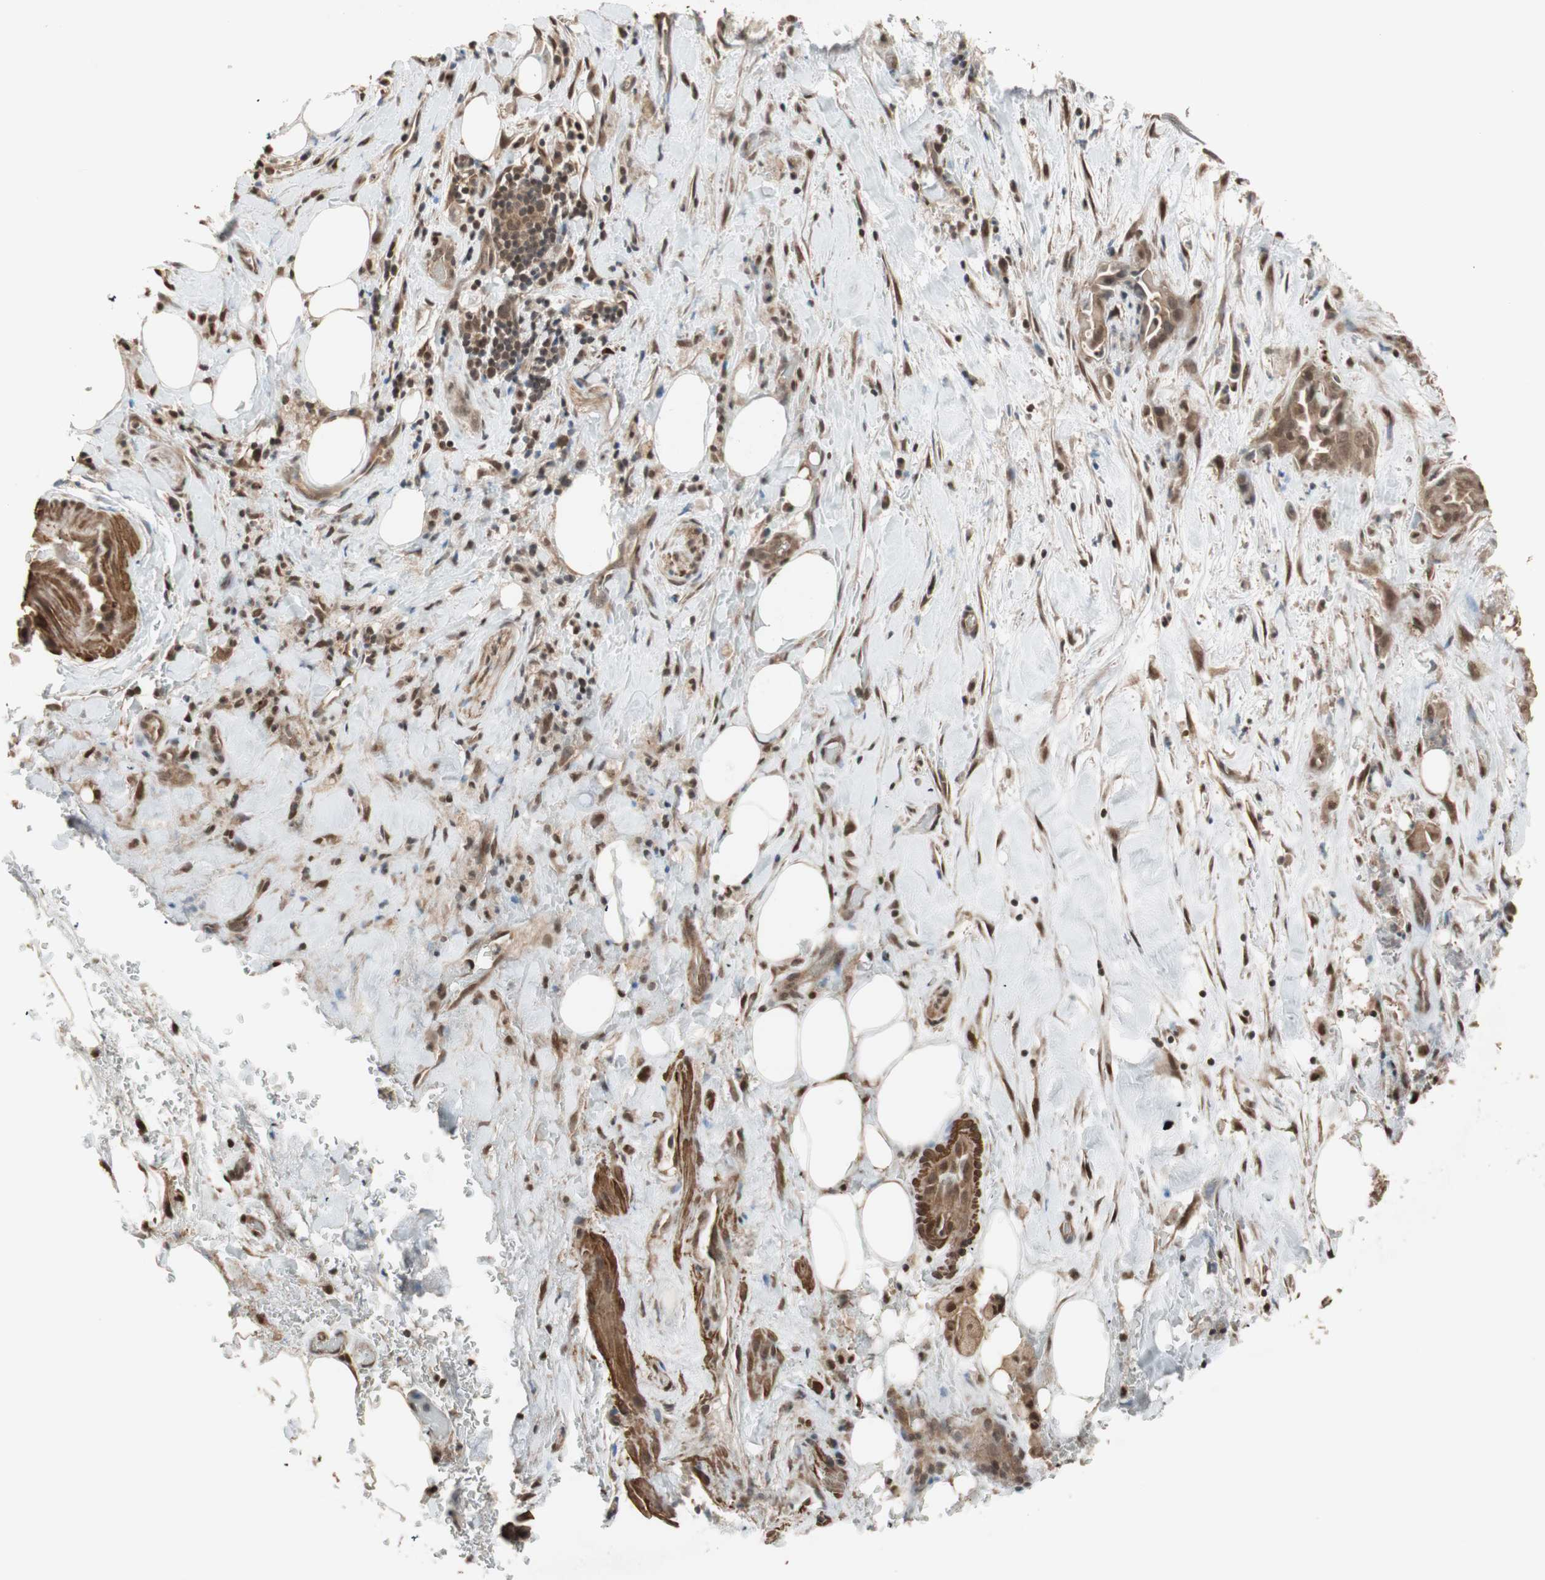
{"staining": {"intensity": "weak", "quantity": ">75%", "location": "cytoplasmic/membranous"}, "tissue": "liver cancer", "cell_type": "Tumor cells", "image_type": "cancer", "snomed": [{"axis": "morphology", "description": "Cholangiocarcinoma"}, {"axis": "topography", "description": "Liver"}], "caption": "About >75% of tumor cells in human cholangiocarcinoma (liver) demonstrate weak cytoplasmic/membranous protein positivity as visualized by brown immunohistochemical staining.", "gene": "DRAP1", "patient": {"sex": "female", "age": 68}}